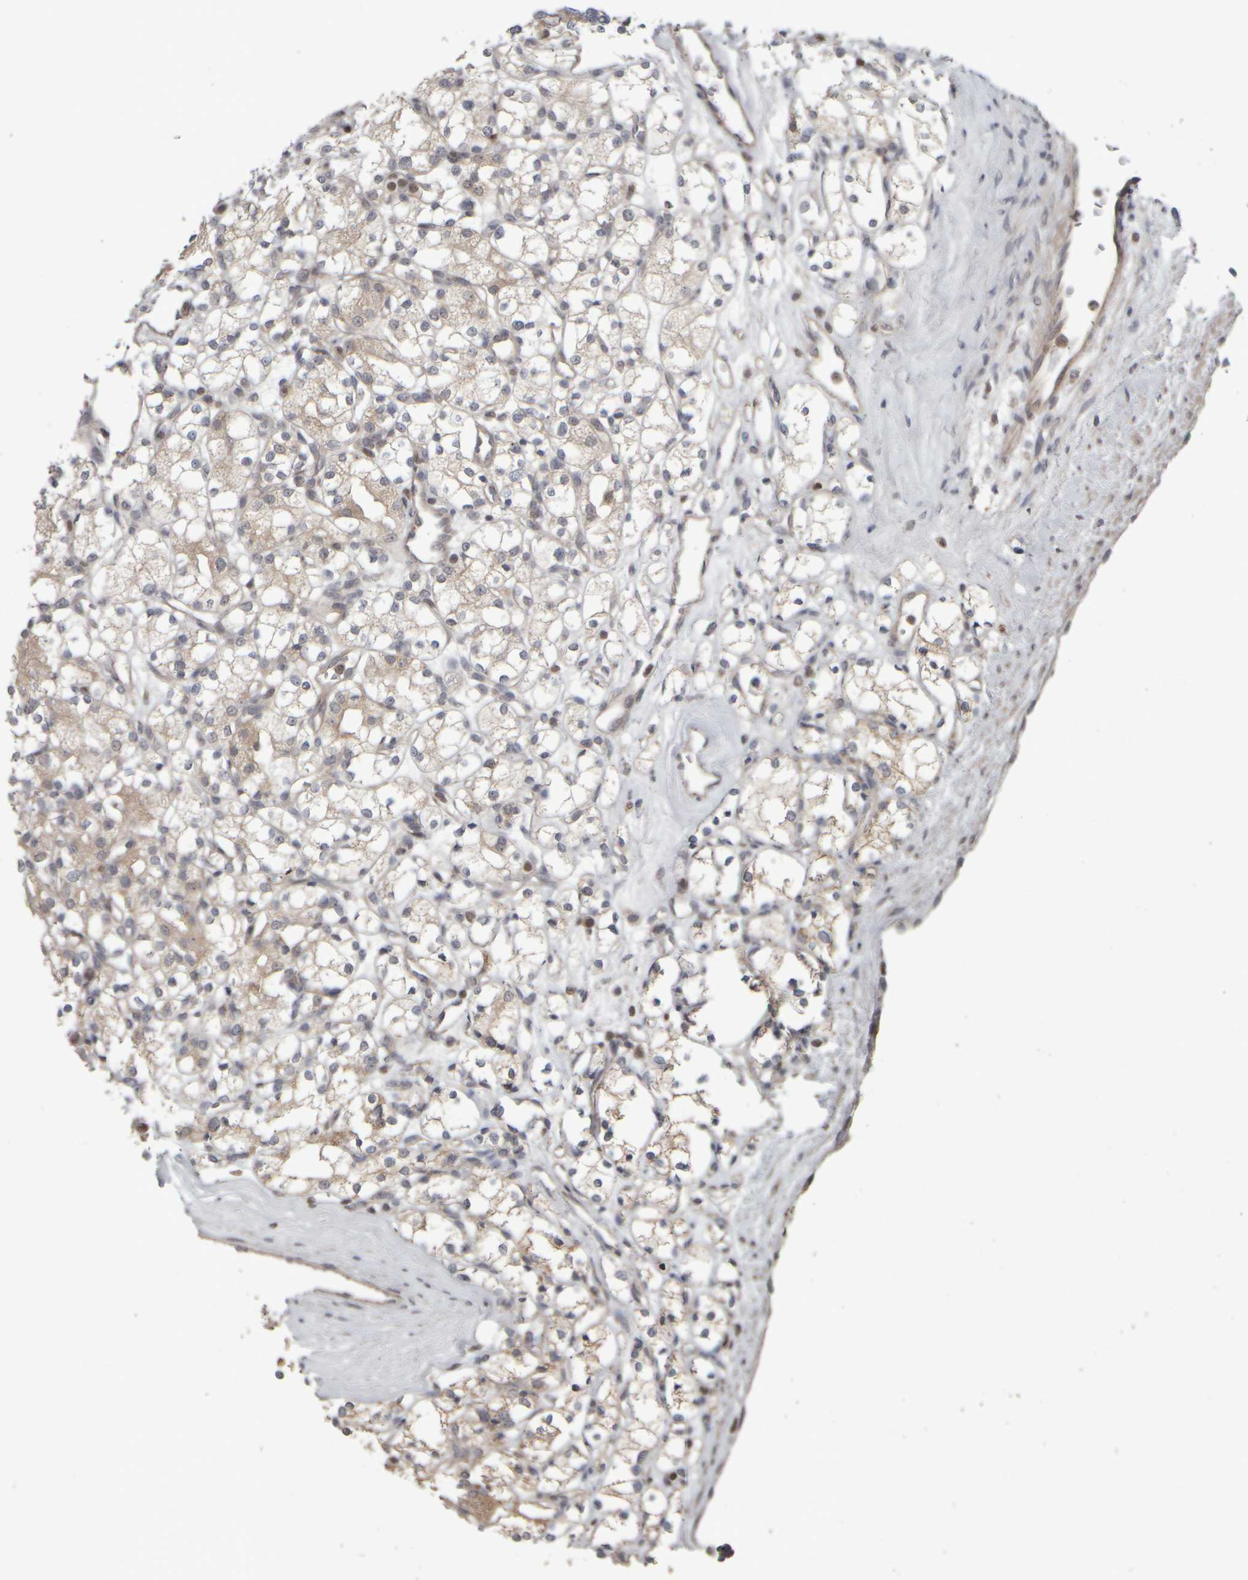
{"staining": {"intensity": "weak", "quantity": ">75%", "location": "cytoplasmic/membranous"}, "tissue": "renal cancer", "cell_type": "Tumor cells", "image_type": "cancer", "snomed": [{"axis": "morphology", "description": "Adenocarcinoma, NOS"}, {"axis": "topography", "description": "Kidney"}], "caption": "A low amount of weak cytoplasmic/membranous staining is appreciated in approximately >75% of tumor cells in adenocarcinoma (renal) tissue. (DAB IHC with brightfield microscopy, high magnification).", "gene": "CWC27", "patient": {"sex": "male", "age": 77}}